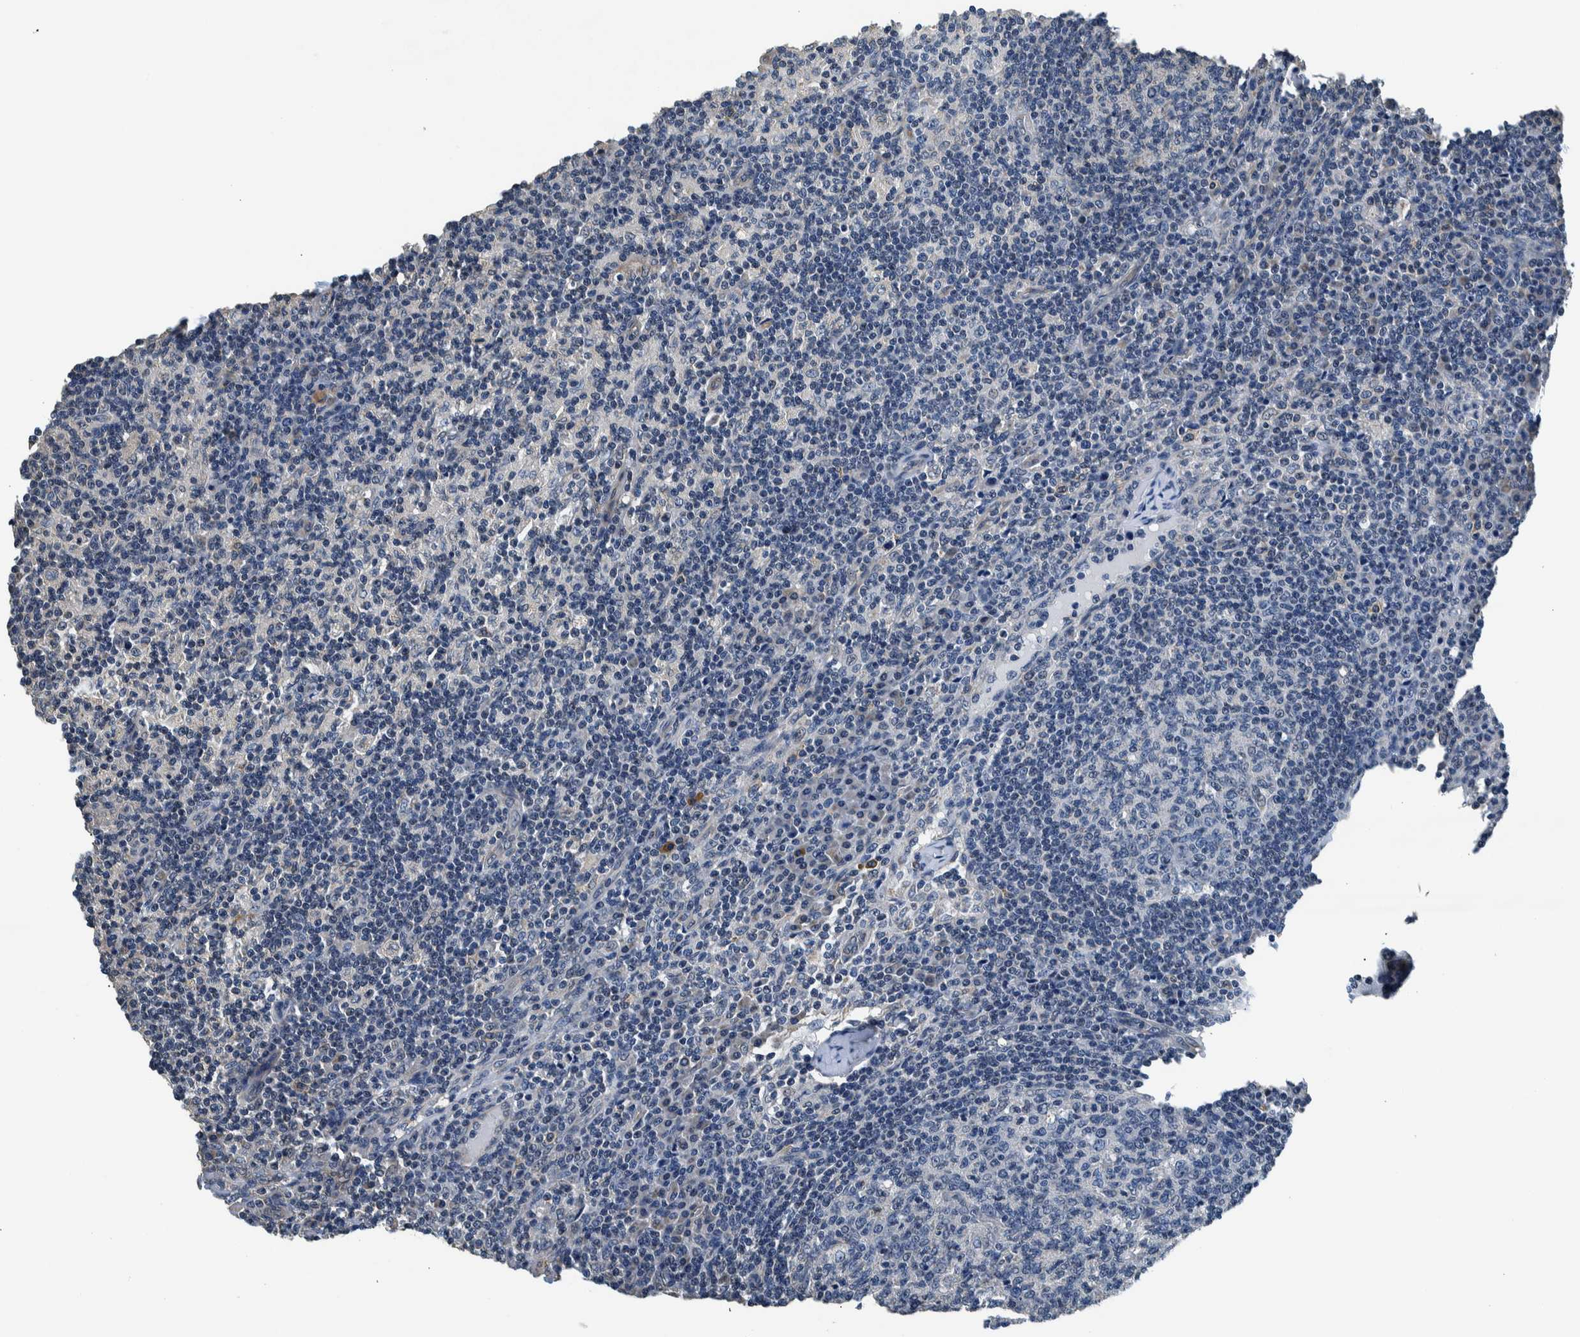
{"staining": {"intensity": "negative", "quantity": "none", "location": "none"}, "tissue": "lymph node", "cell_type": "Germinal center cells", "image_type": "normal", "snomed": [{"axis": "morphology", "description": "Normal tissue, NOS"}, {"axis": "morphology", "description": "Inflammation, NOS"}, {"axis": "topography", "description": "Lymph node"}], "caption": "An immunohistochemistry (IHC) photomicrograph of unremarkable lymph node is shown. There is no staining in germinal center cells of lymph node.", "gene": "NIBAN2", "patient": {"sex": "male", "age": 55}}